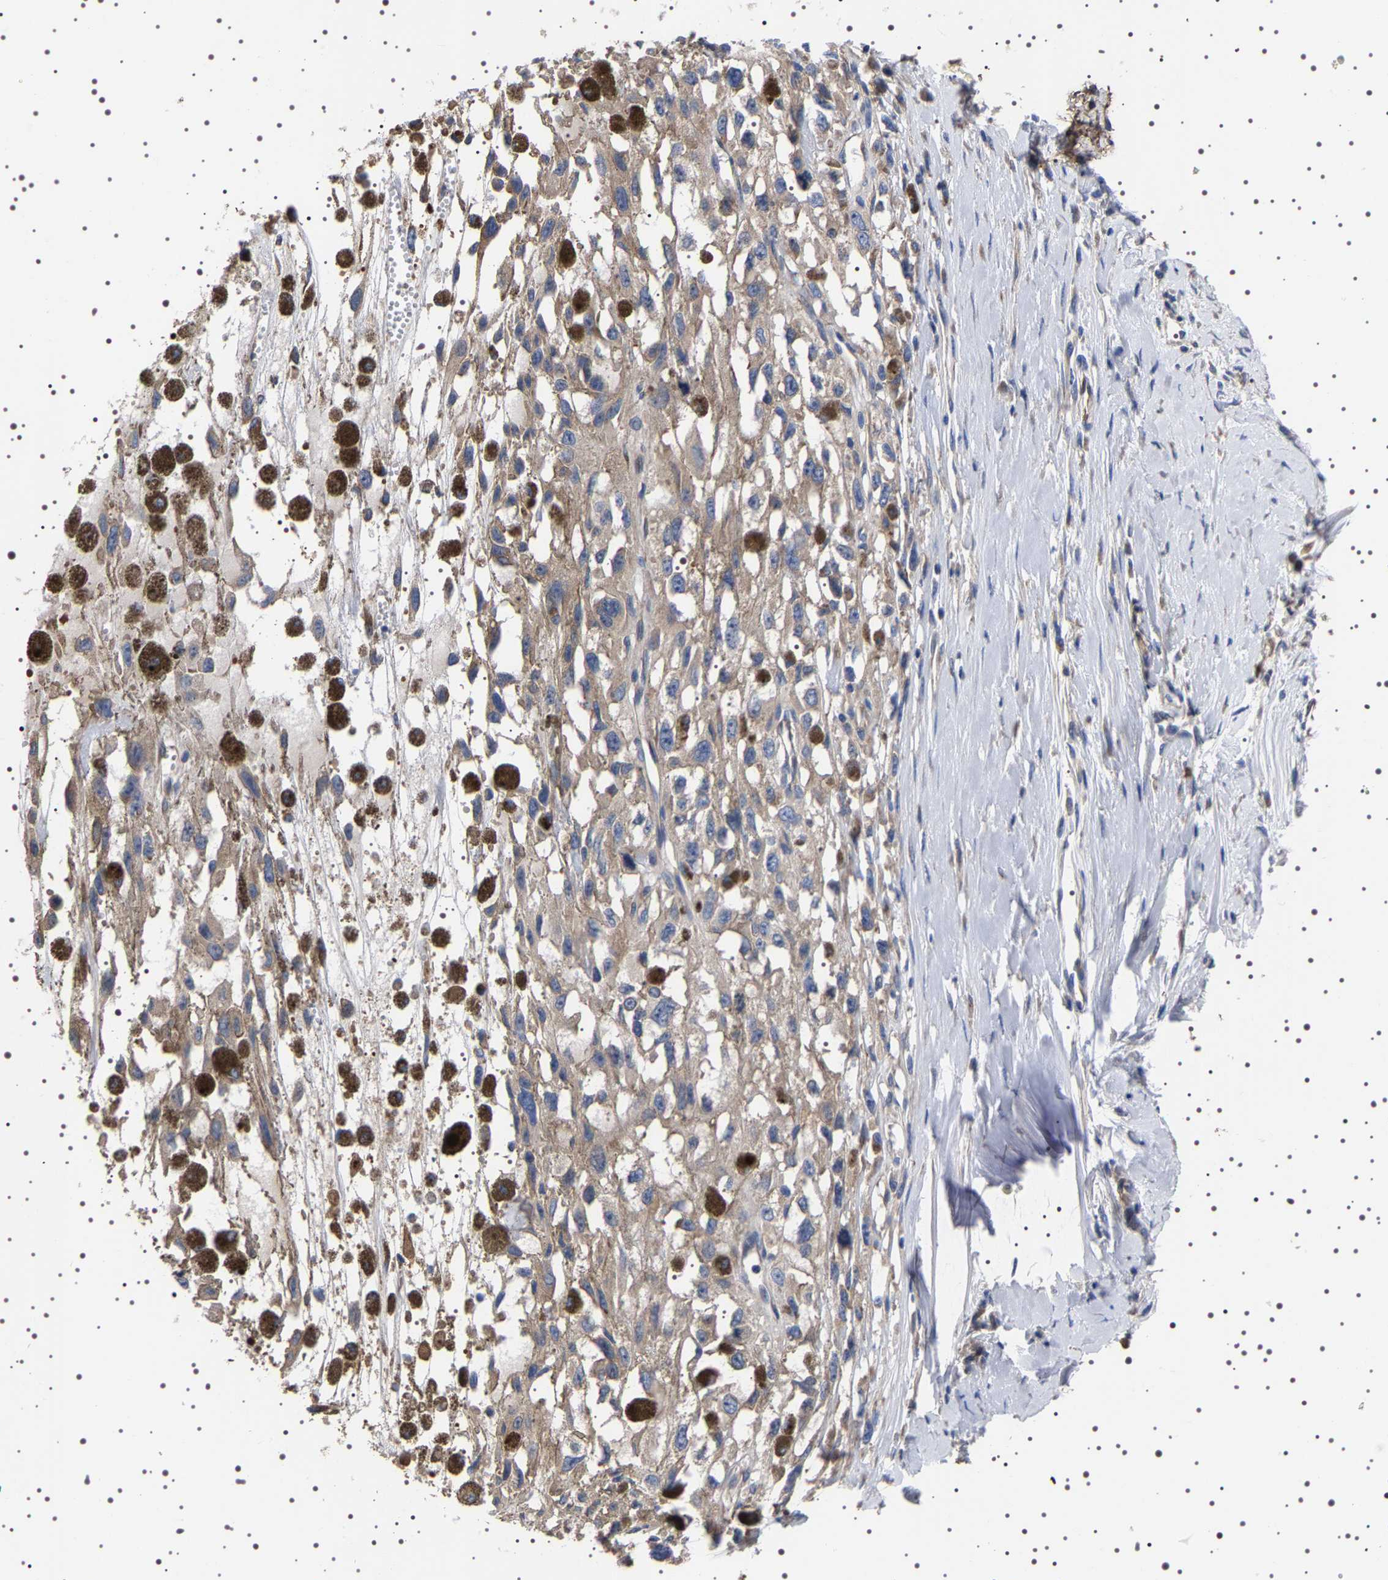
{"staining": {"intensity": "weak", "quantity": ">75%", "location": "cytoplasmic/membranous"}, "tissue": "melanoma", "cell_type": "Tumor cells", "image_type": "cancer", "snomed": [{"axis": "morphology", "description": "Malignant melanoma, Metastatic site"}, {"axis": "topography", "description": "Lymph node"}], "caption": "Malignant melanoma (metastatic site) stained for a protein (brown) demonstrates weak cytoplasmic/membranous positive expression in approximately >75% of tumor cells.", "gene": "DARS1", "patient": {"sex": "male", "age": 59}}